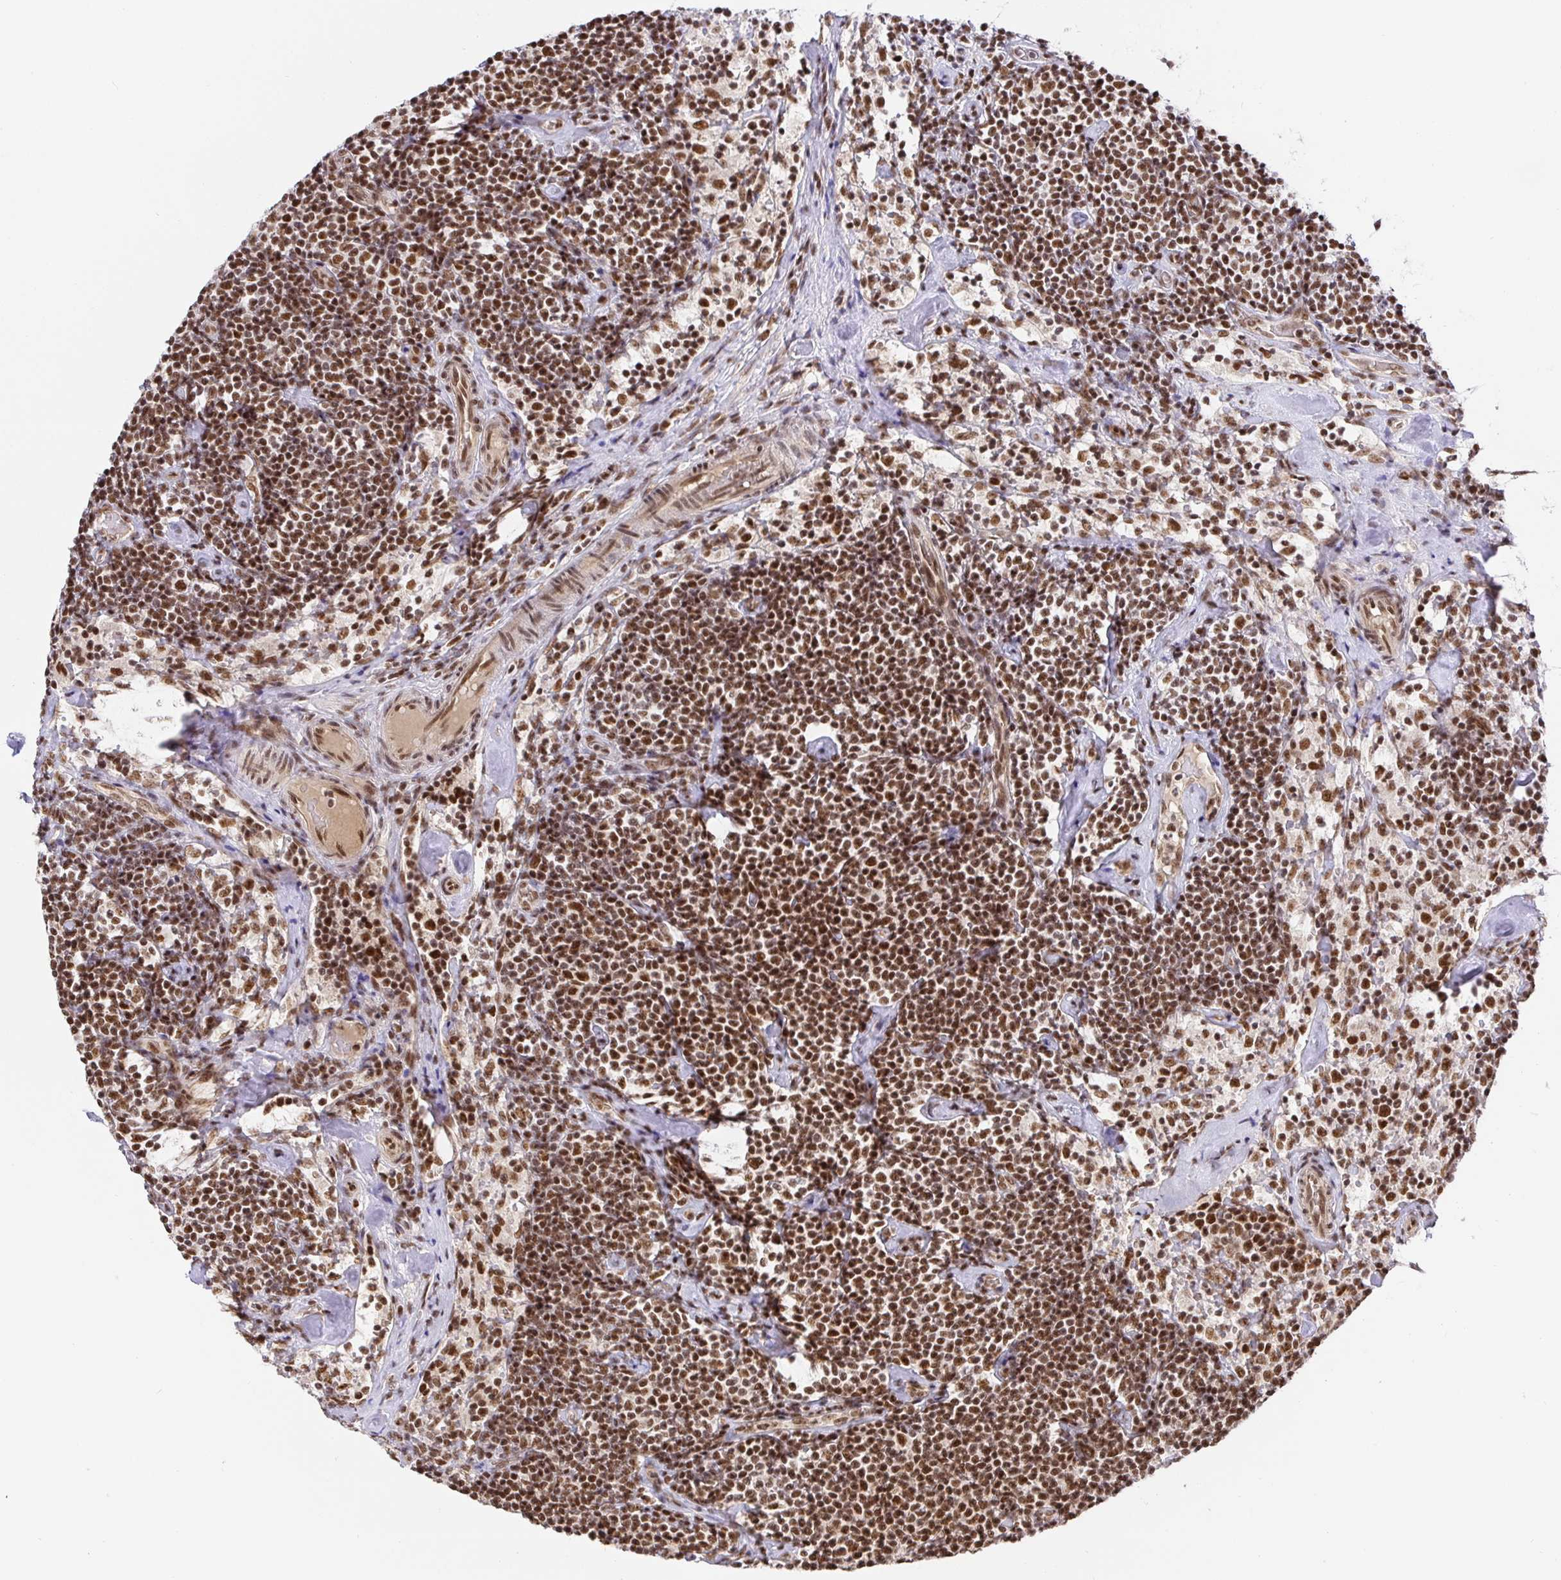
{"staining": {"intensity": "moderate", "quantity": ">75%", "location": "nuclear"}, "tissue": "lymphoma", "cell_type": "Tumor cells", "image_type": "cancer", "snomed": [{"axis": "morphology", "description": "Malignant lymphoma, non-Hodgkin's type, Low grade"}, {"axis": "topography", "description": "Lymph node"}], "caption": "Human lymphoma stained with a protein marker displays moderate staining in tumor cells.", "gene": "USF1", "patient": {"sex": "male", "age": 81}}